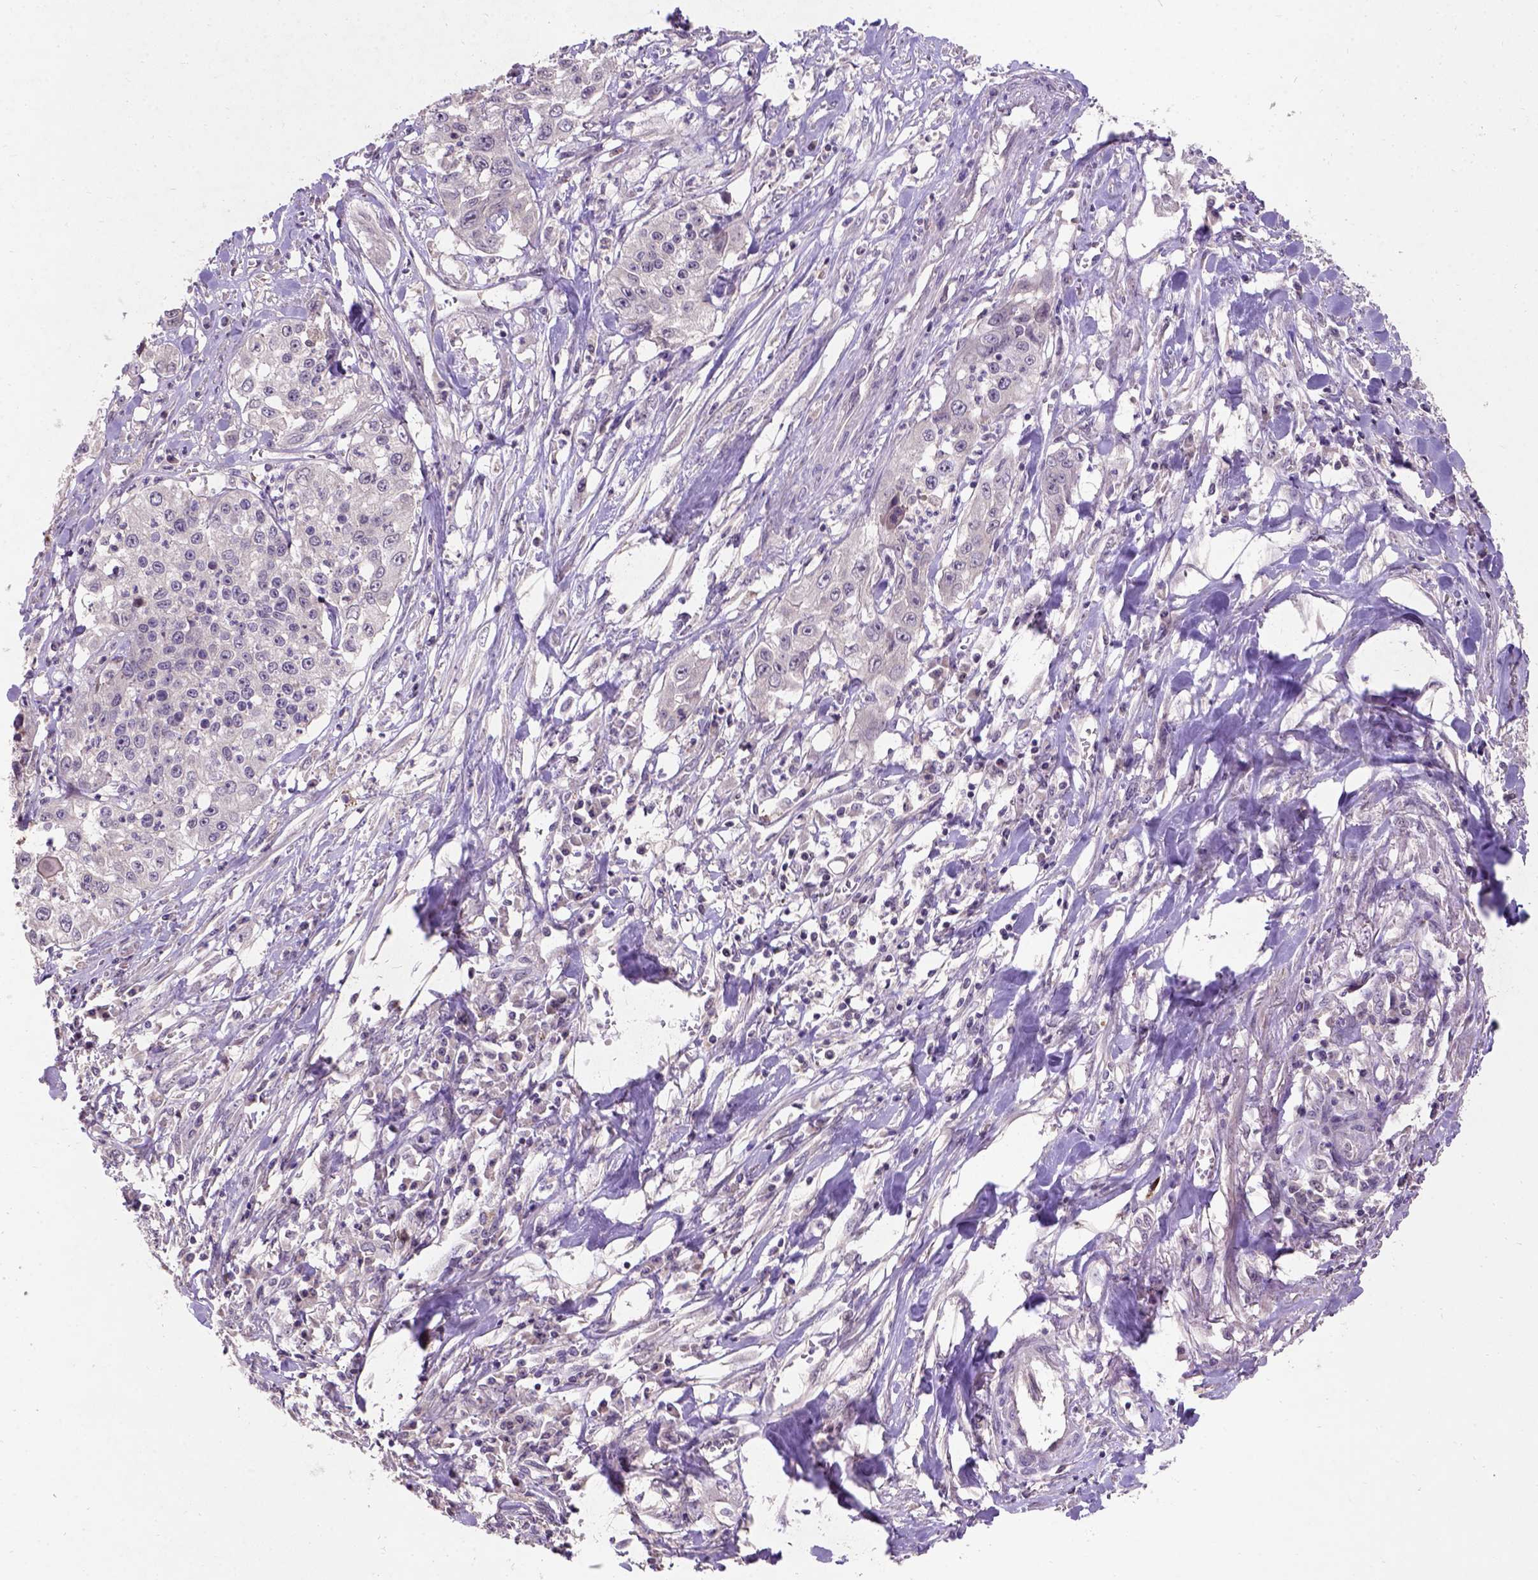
{"staining": {"intensity": "negative", "quantity": "none", "location": "none"}, "tissue": "lung cancer", "cell_type": "Tumor cells", "image_type": "cancer", "snomed": [{"axis": "morphology", "description": "Squamous cell carcinoma, NOS"}, {"axis": "morphology", "description": "Squamous cell carcinoma, metastatic, NOS"}, {"axis": "topography", "description": "Lung"}, {"axis": "topography", "description": "Pleura, NOS"}], "caption": "DAB (3,3'-diaminobenzidine) immunohistochemical staining of human squamous cell carcinoma (lung) shows no significant expression in tumor cells.", "gene": "KBTBD8", "patient": {"sex": "male", "age": 72}}